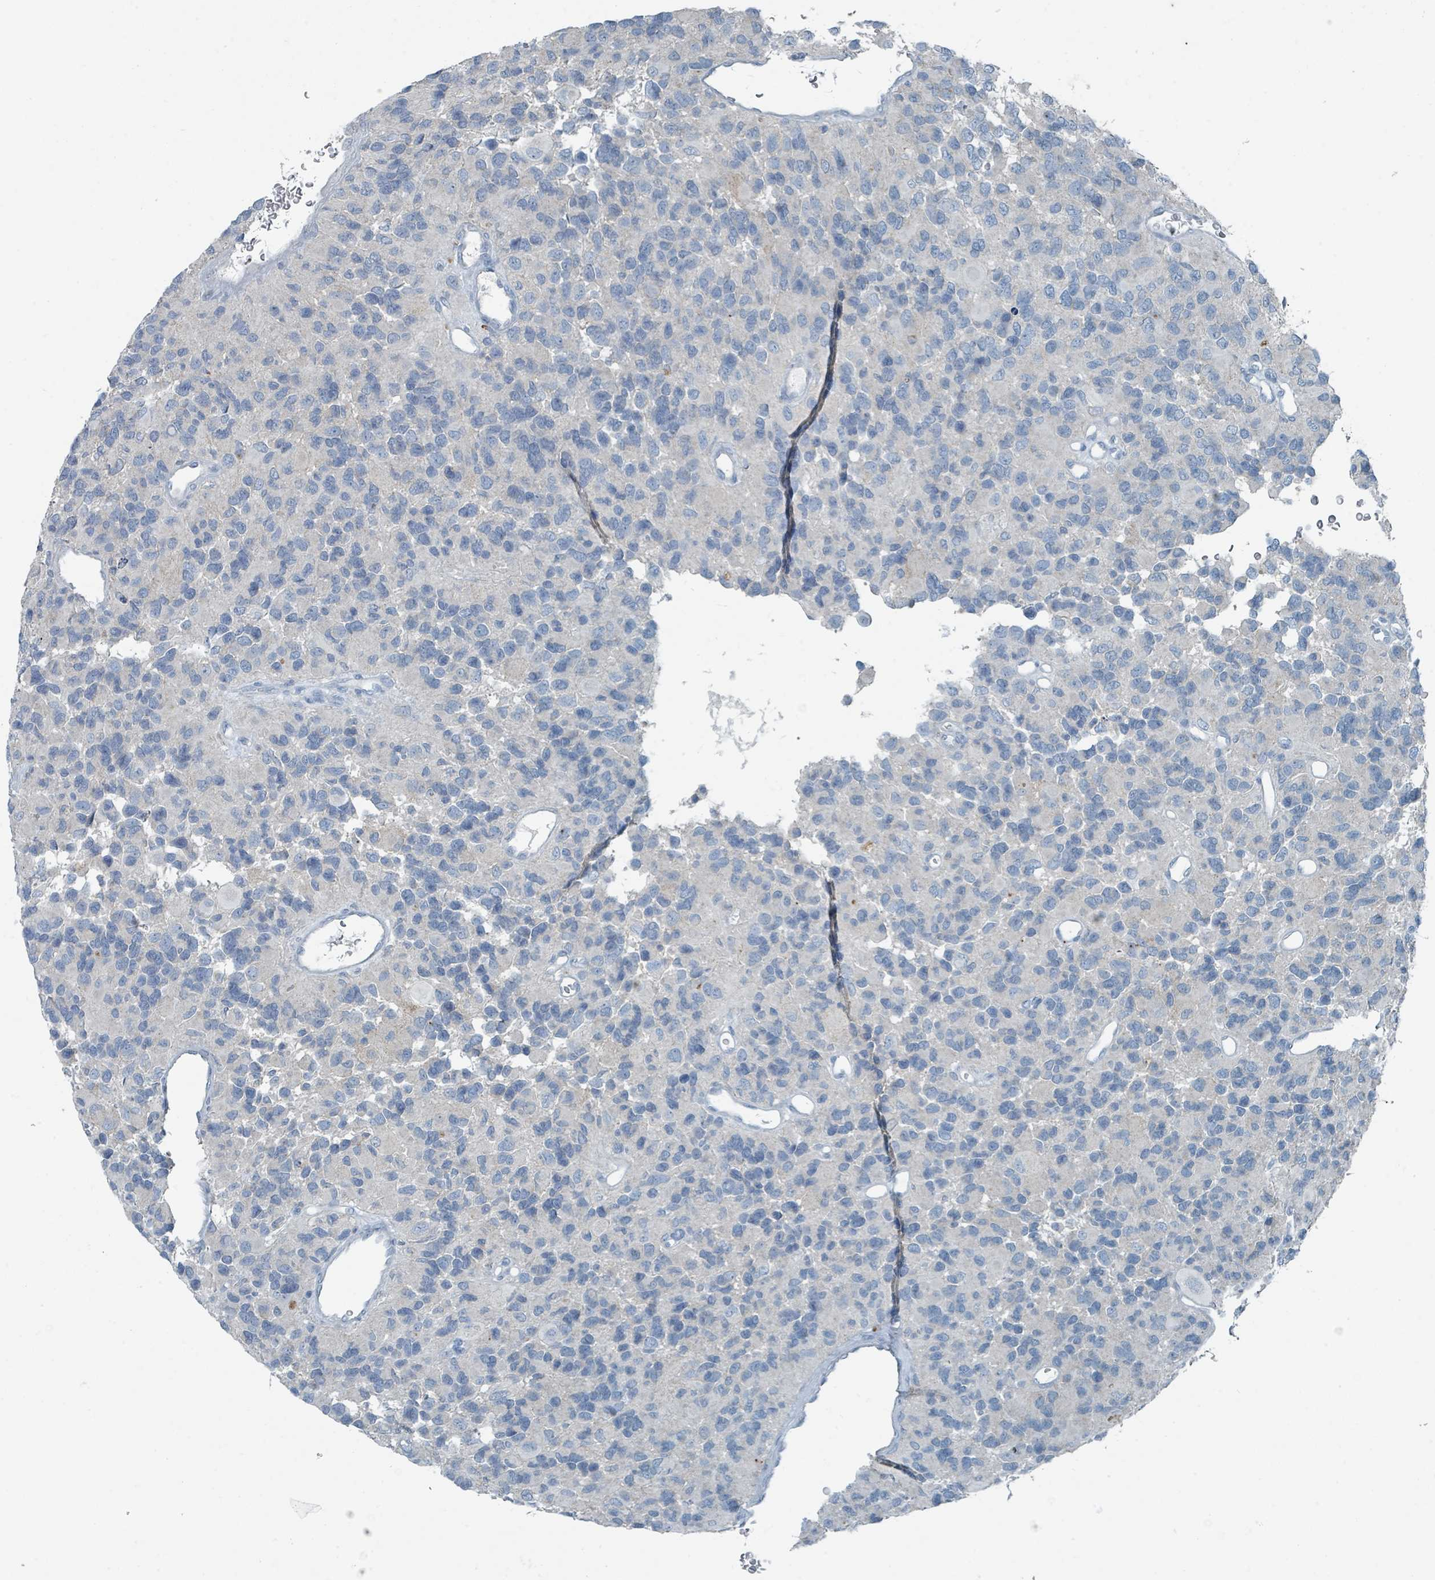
{"staining": {"intensity": "negative", "quantity": "none", "location": "none"}, "tissue": "glioma", "cell_type": "Tumor cells", "image_type": "cancer", "snomed": [{"axis": "morphology", "description": "Glioma, malignant, High grade"}, {"axis": "topography", "description": "Brain"}], "caption": "Immunohistochemical staining of malignant glioma (high-grade) exhibits no significant expression in tumor cells.", "gene": "RASA4", "patient": {"sex": "male", "age": 77}}